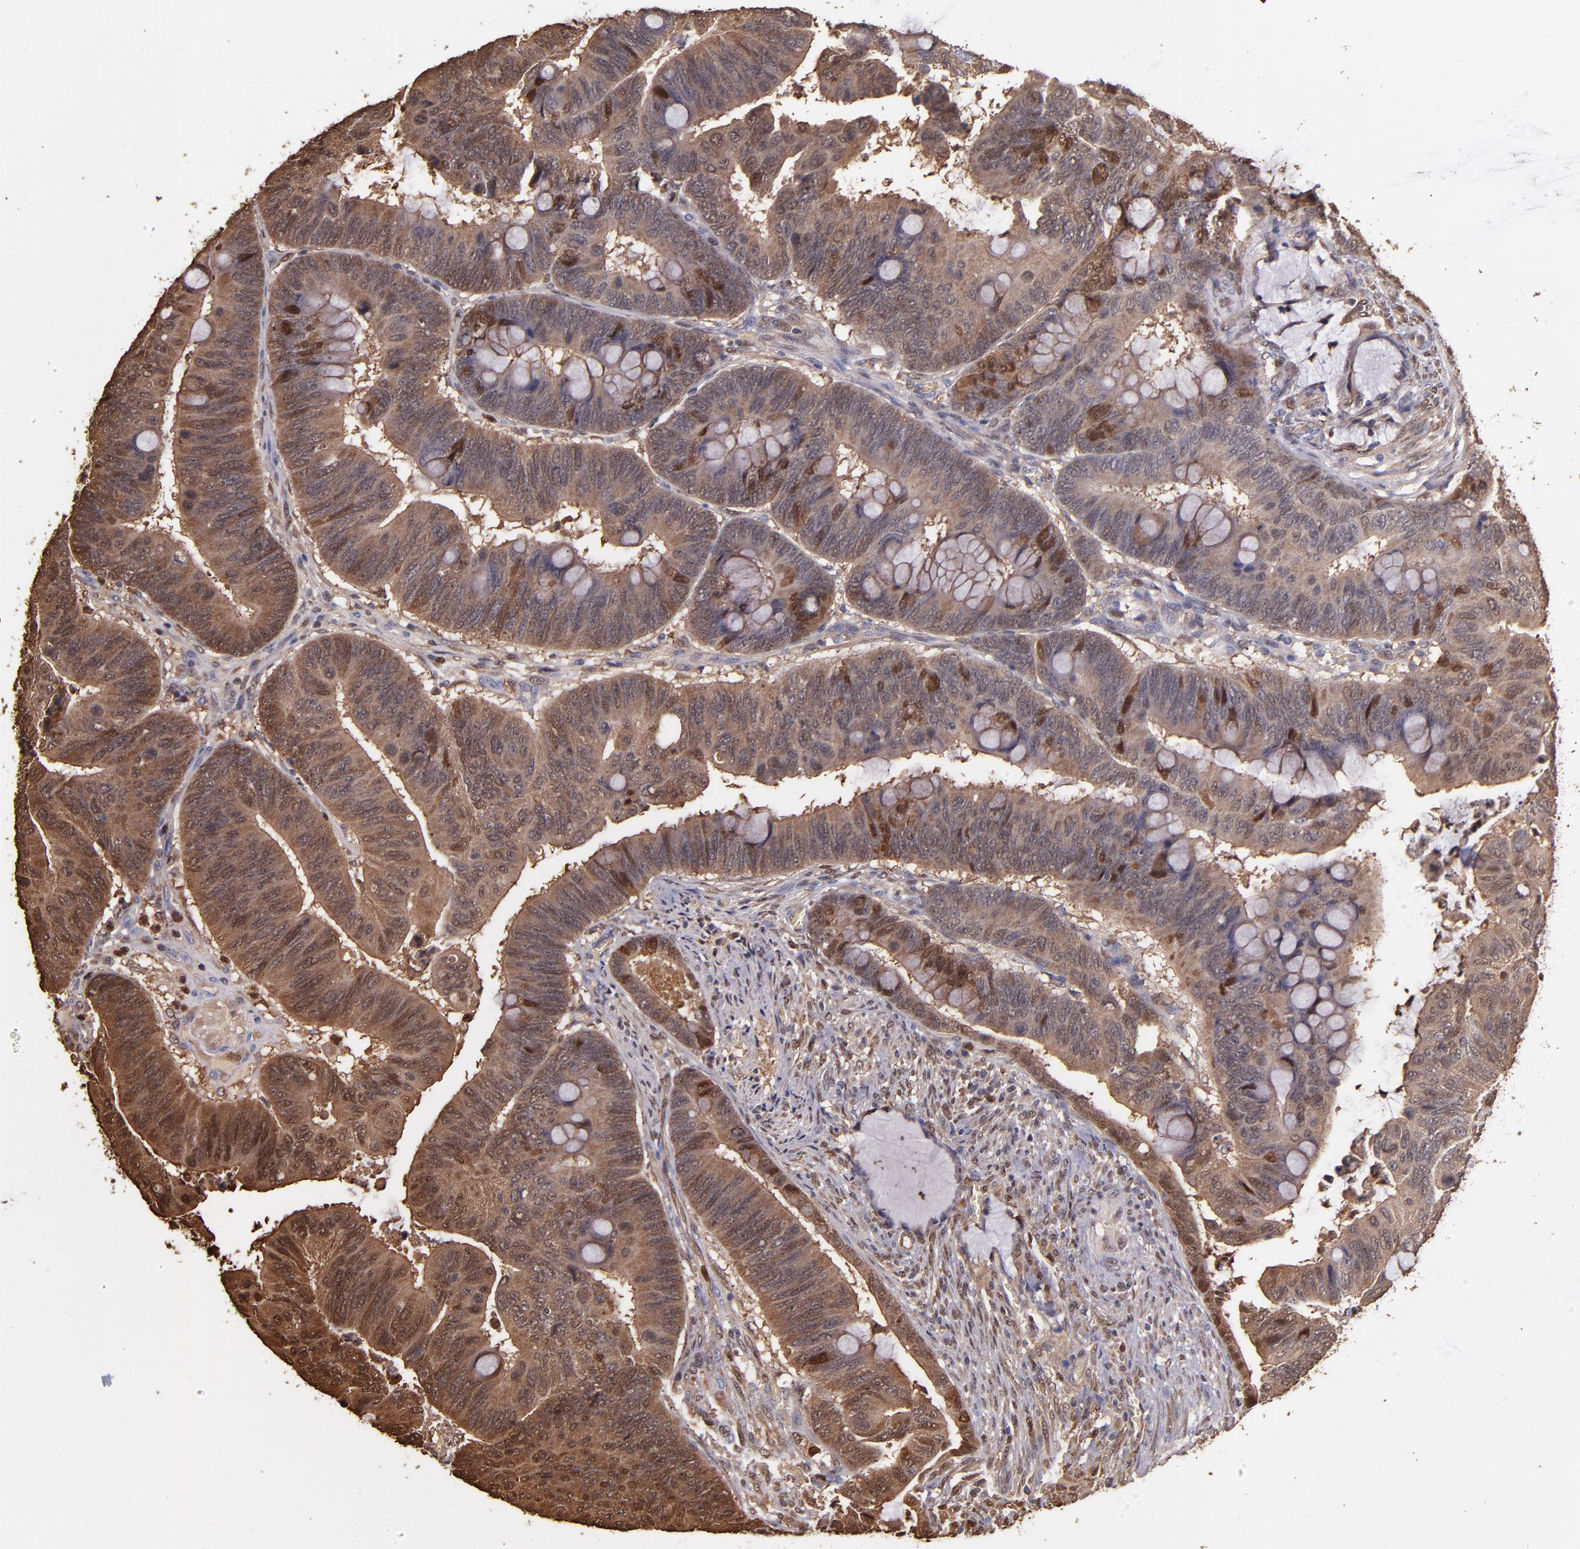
{"staining": {"intensity": "moderate", "quantity": ">75%", "location": "cytoplasmic/membranous,nuclear"}, "tissue": "colorectal cancer", "cell_type": "Tumor cells", "image_type": "cancer", "snomed": [{"axis": "morphology", "description": "Normal tissue, NOS"}, {"axis": "morphology", "description": "Adenocarcinoma, NOS"}, {"axis": "topography", "description": "Rectum"}], "caption": "This is an image of immunohistochemistry (IHC) staining of colorectal adenocarcinoma, which shows moderate expression in the cytoplasmic/membranous and nuclear of tumor cells.", "gene": "S100A6", "patient": {"sex": "male", "age": 92}}